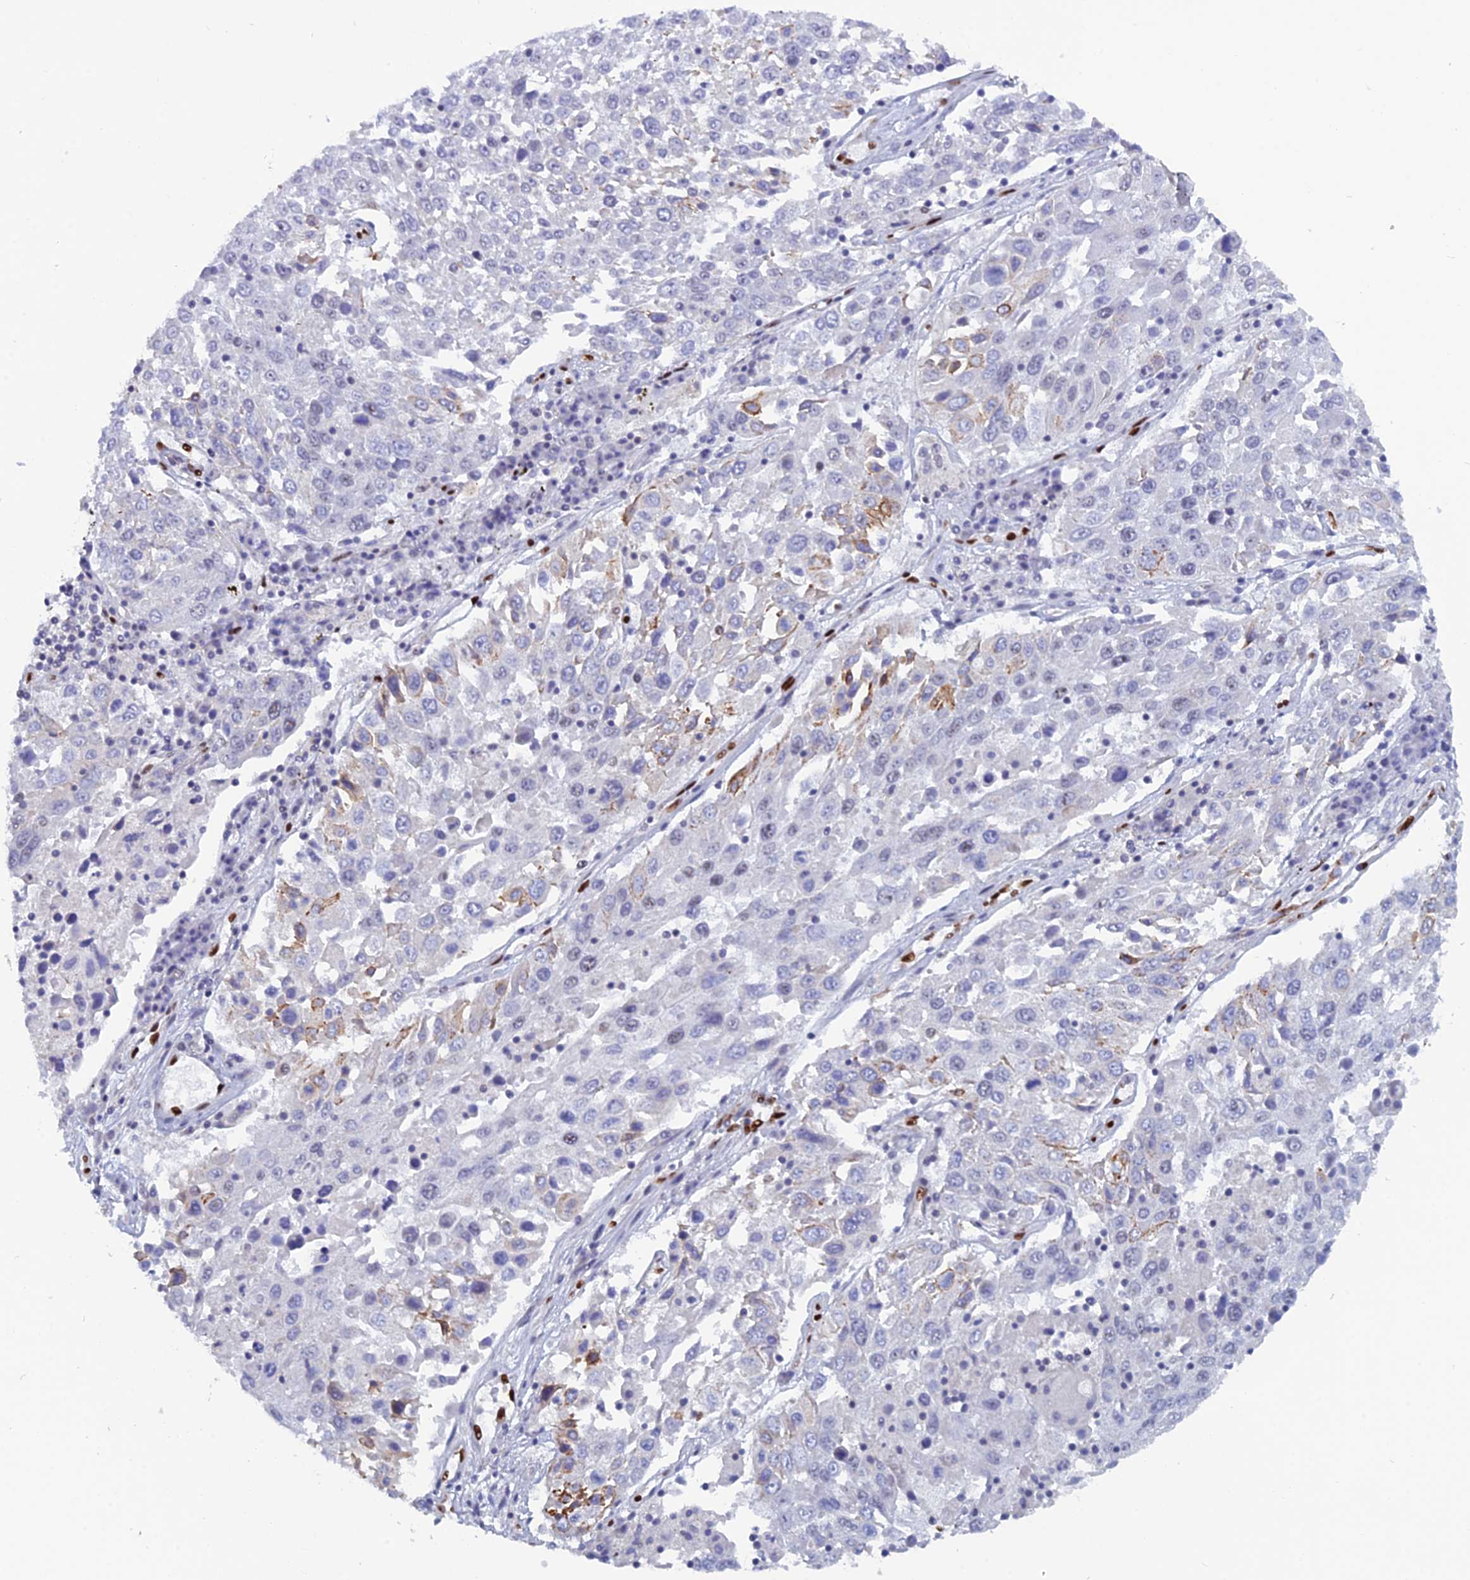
{"staining": {"intensity": "moderate", "quantity": "<25%", "location": "cytoplasmic/membranous"}, "tissue": "lung cancer", "cell_type": "Tumor cells", "image_type": "cancer", "snomed": [{"axis": "morphology", "description": "Squamous cell carcinoma, NOS"}, {"axis": "topography", "description": "Lung"}], "caption": "Immunohistochemical staining of lung cancer exhibits moderate cytoplasmic/membranous protein positivity in approximately <25% of tumor cells.", "gene": "NOL4L", "patient": {"sex": "male", "age": 65}}